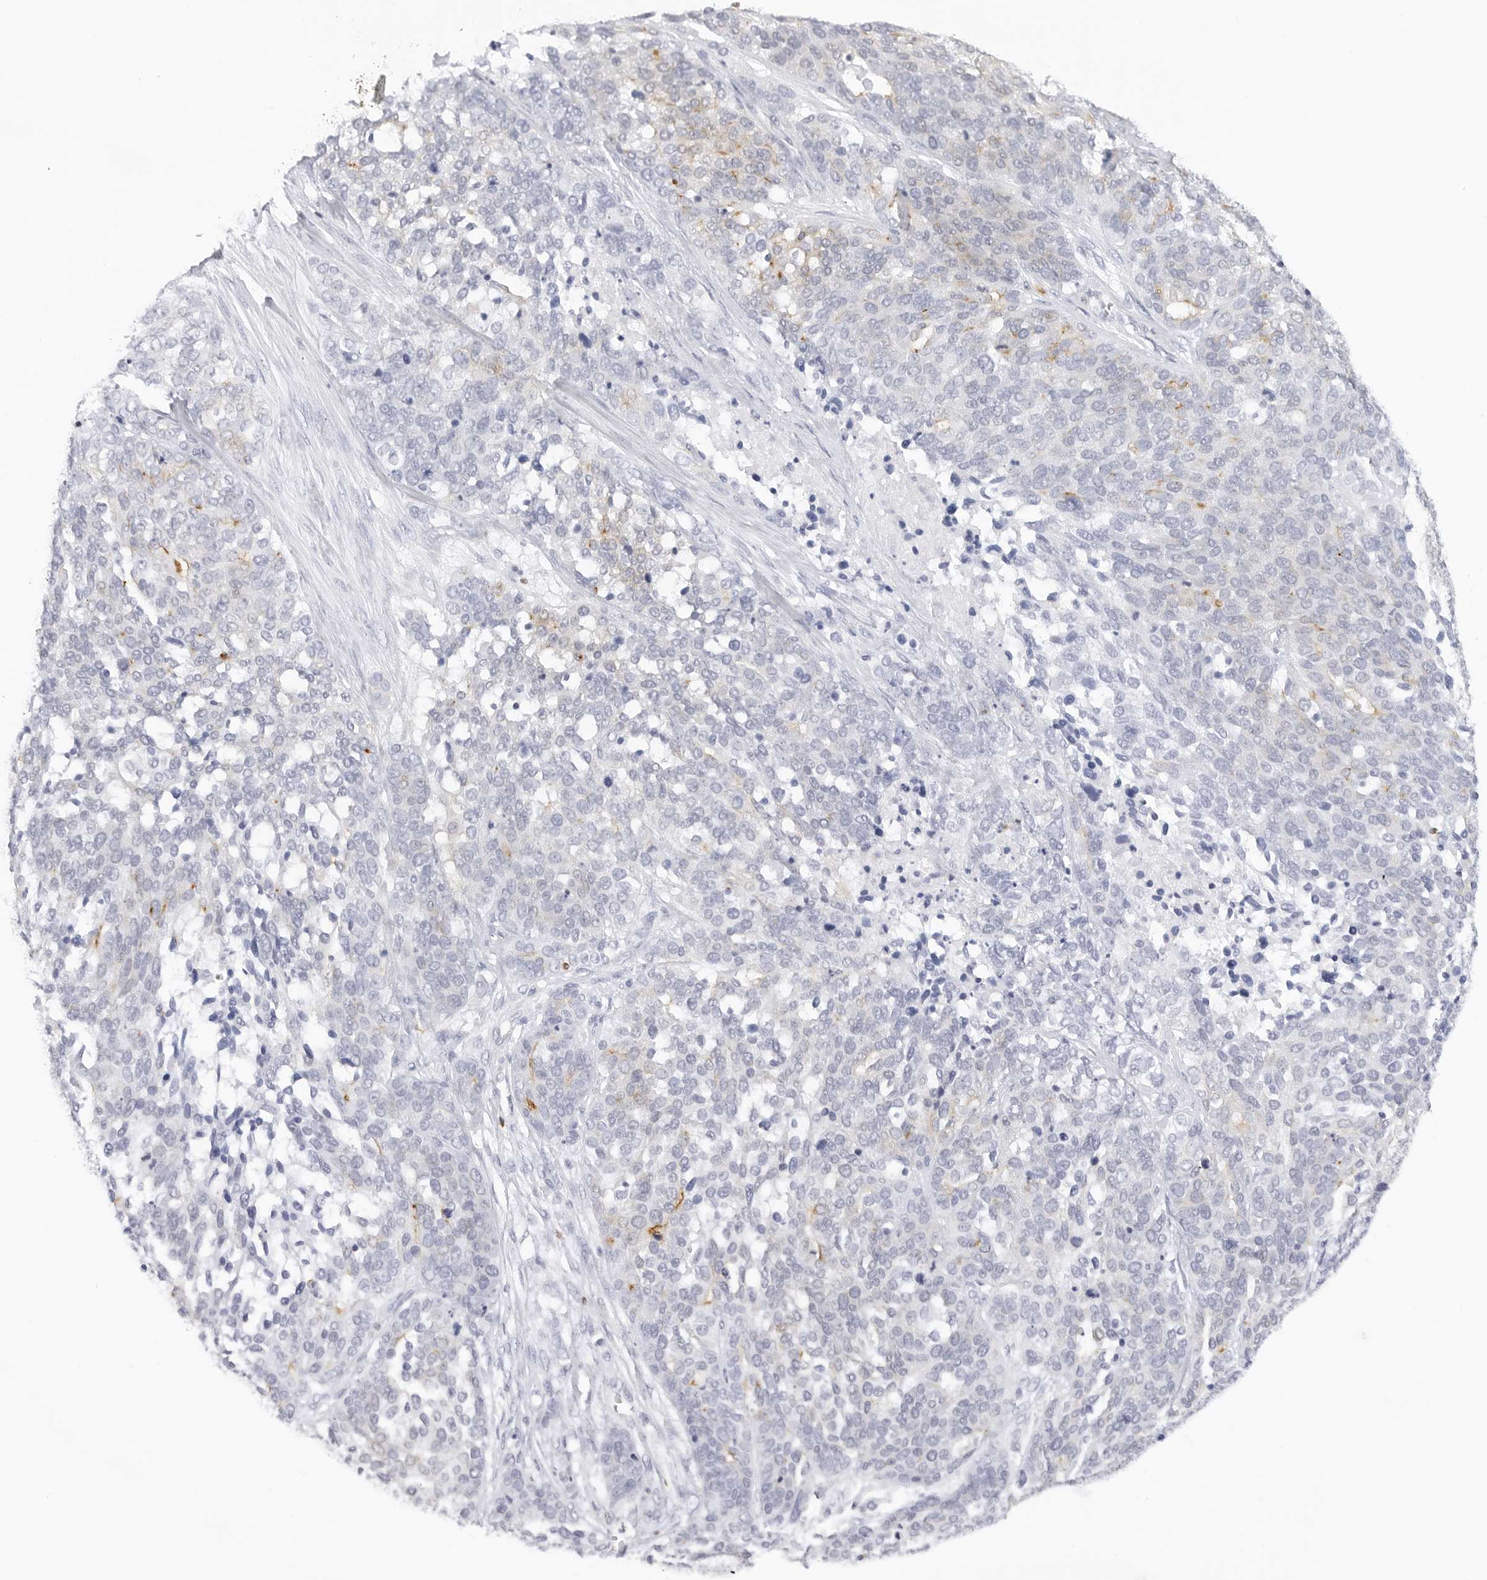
{"staining": {"intensity": "negative", "quantity": "none", "location": "none"}, "tissue": "ovarian cancer", "cell_type": "Tumor cells", "image_type": "cancer", "snomed": [{"axis": "morphology", "description": "Cystadenocarcinoma, serous, NOS"}, {"axis": "topography", "description": "Ovary"}], "caption": "This is an IHC micrograph of human ovarian cancer. There is no positivity in tumor cells.", "gene": "SLC9A3R1", "patient": {"sex": "female", "age": 44}}